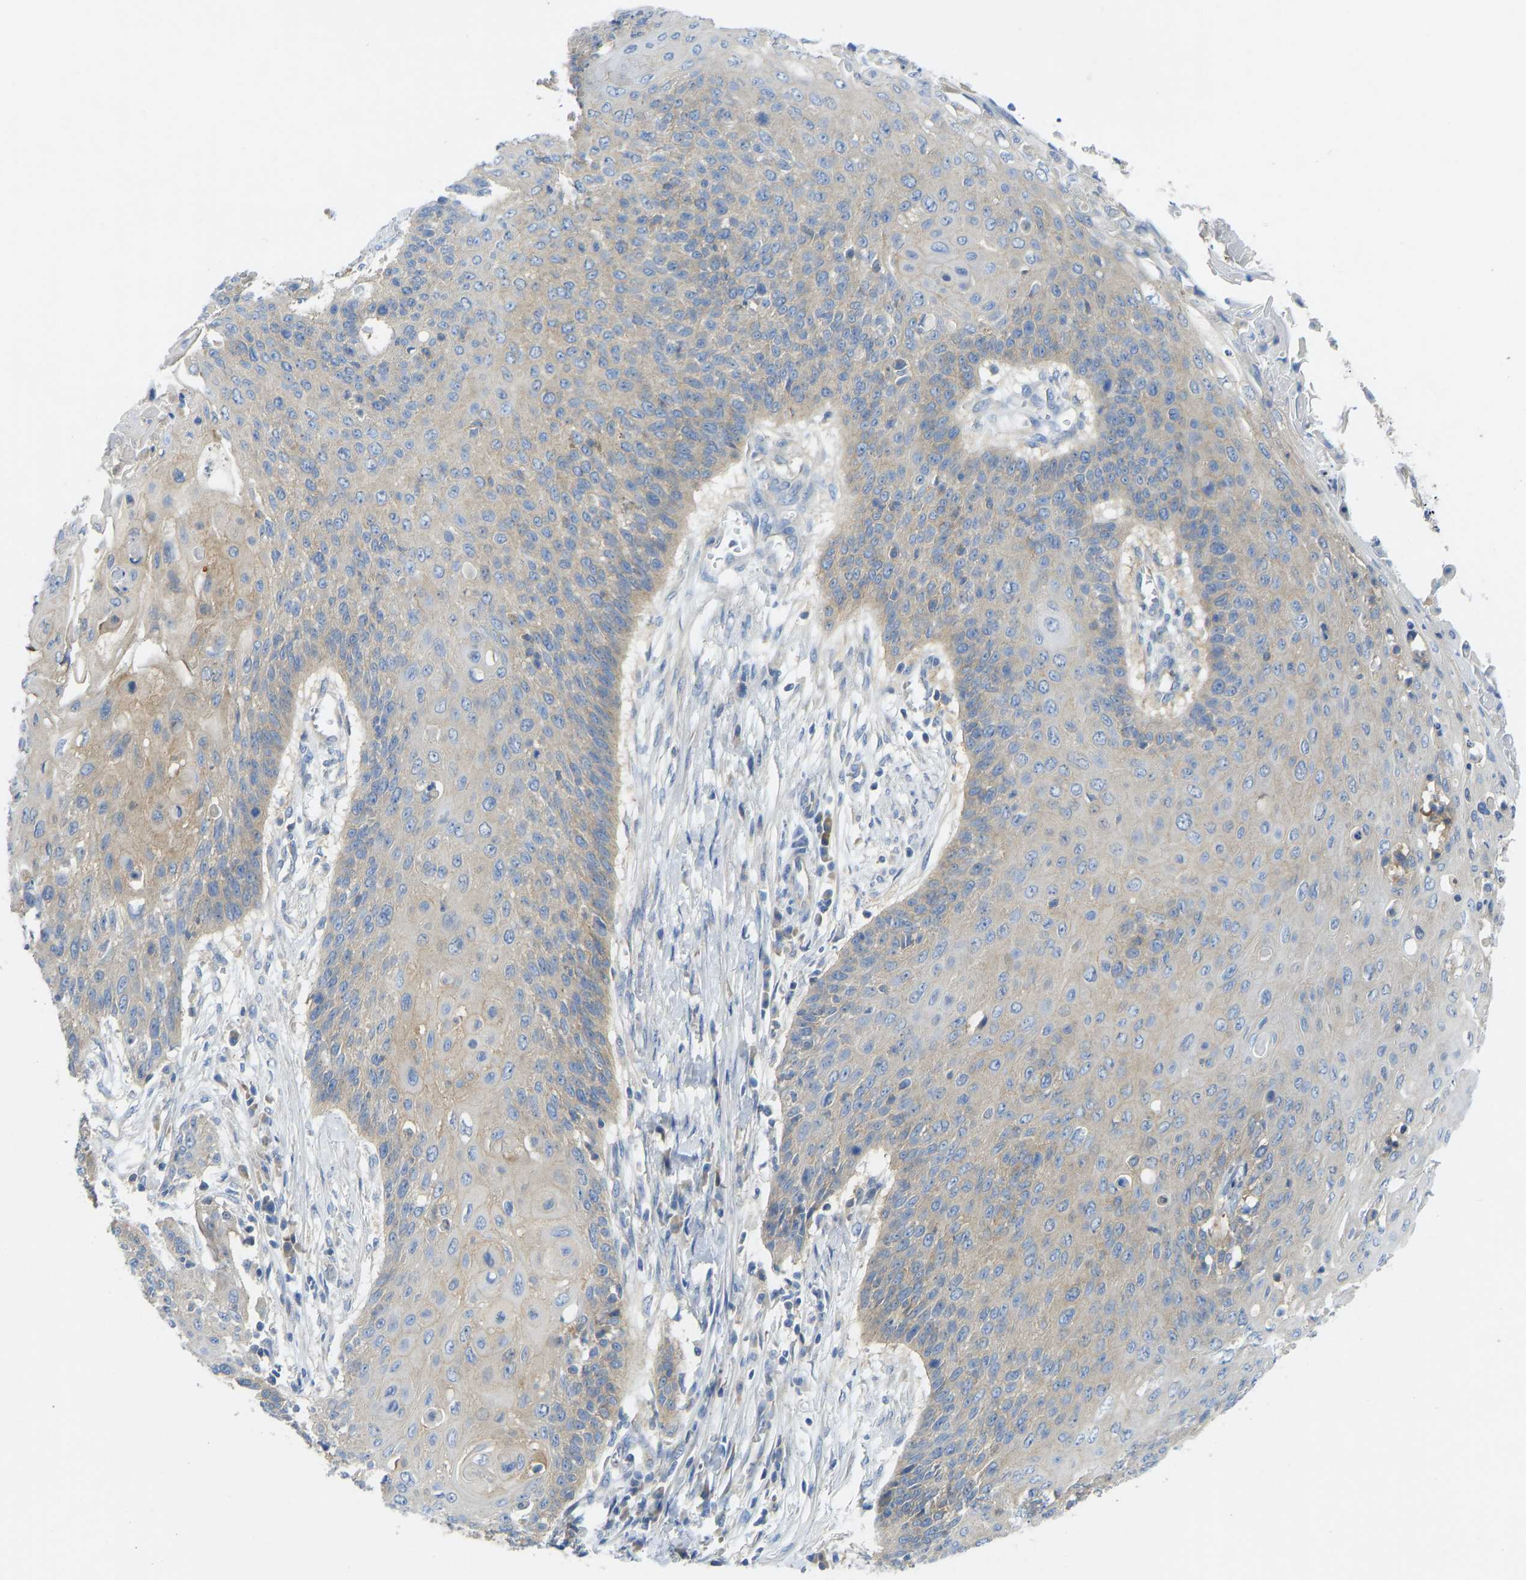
{"staining": {"intensity": "weak", "quantity": ">75%", "location": "cytoplasmic/membranous"}, "tissue": "cervical cancer", "cell_type": "Tumor cells", "image_type": "cancer", "snomed": [{"axis": "morphology", "description": "Squamous cell carcinoma, NOS"}, {"axis": "topography", "description": "Cervix"}], "caption": "IHC histopathology image of neoplastic tissue: cervical squamous cell carcinoma stained using immunohistochemistry (IHC) displays low levels of weak protein expression localized specifically in the cytoplasmic/membranous of tumor cells, appearing as a cytoplasmic/membranous brown color.", "gene": "PPP3CA", "patient": {"sex": "female", "age": 39}}